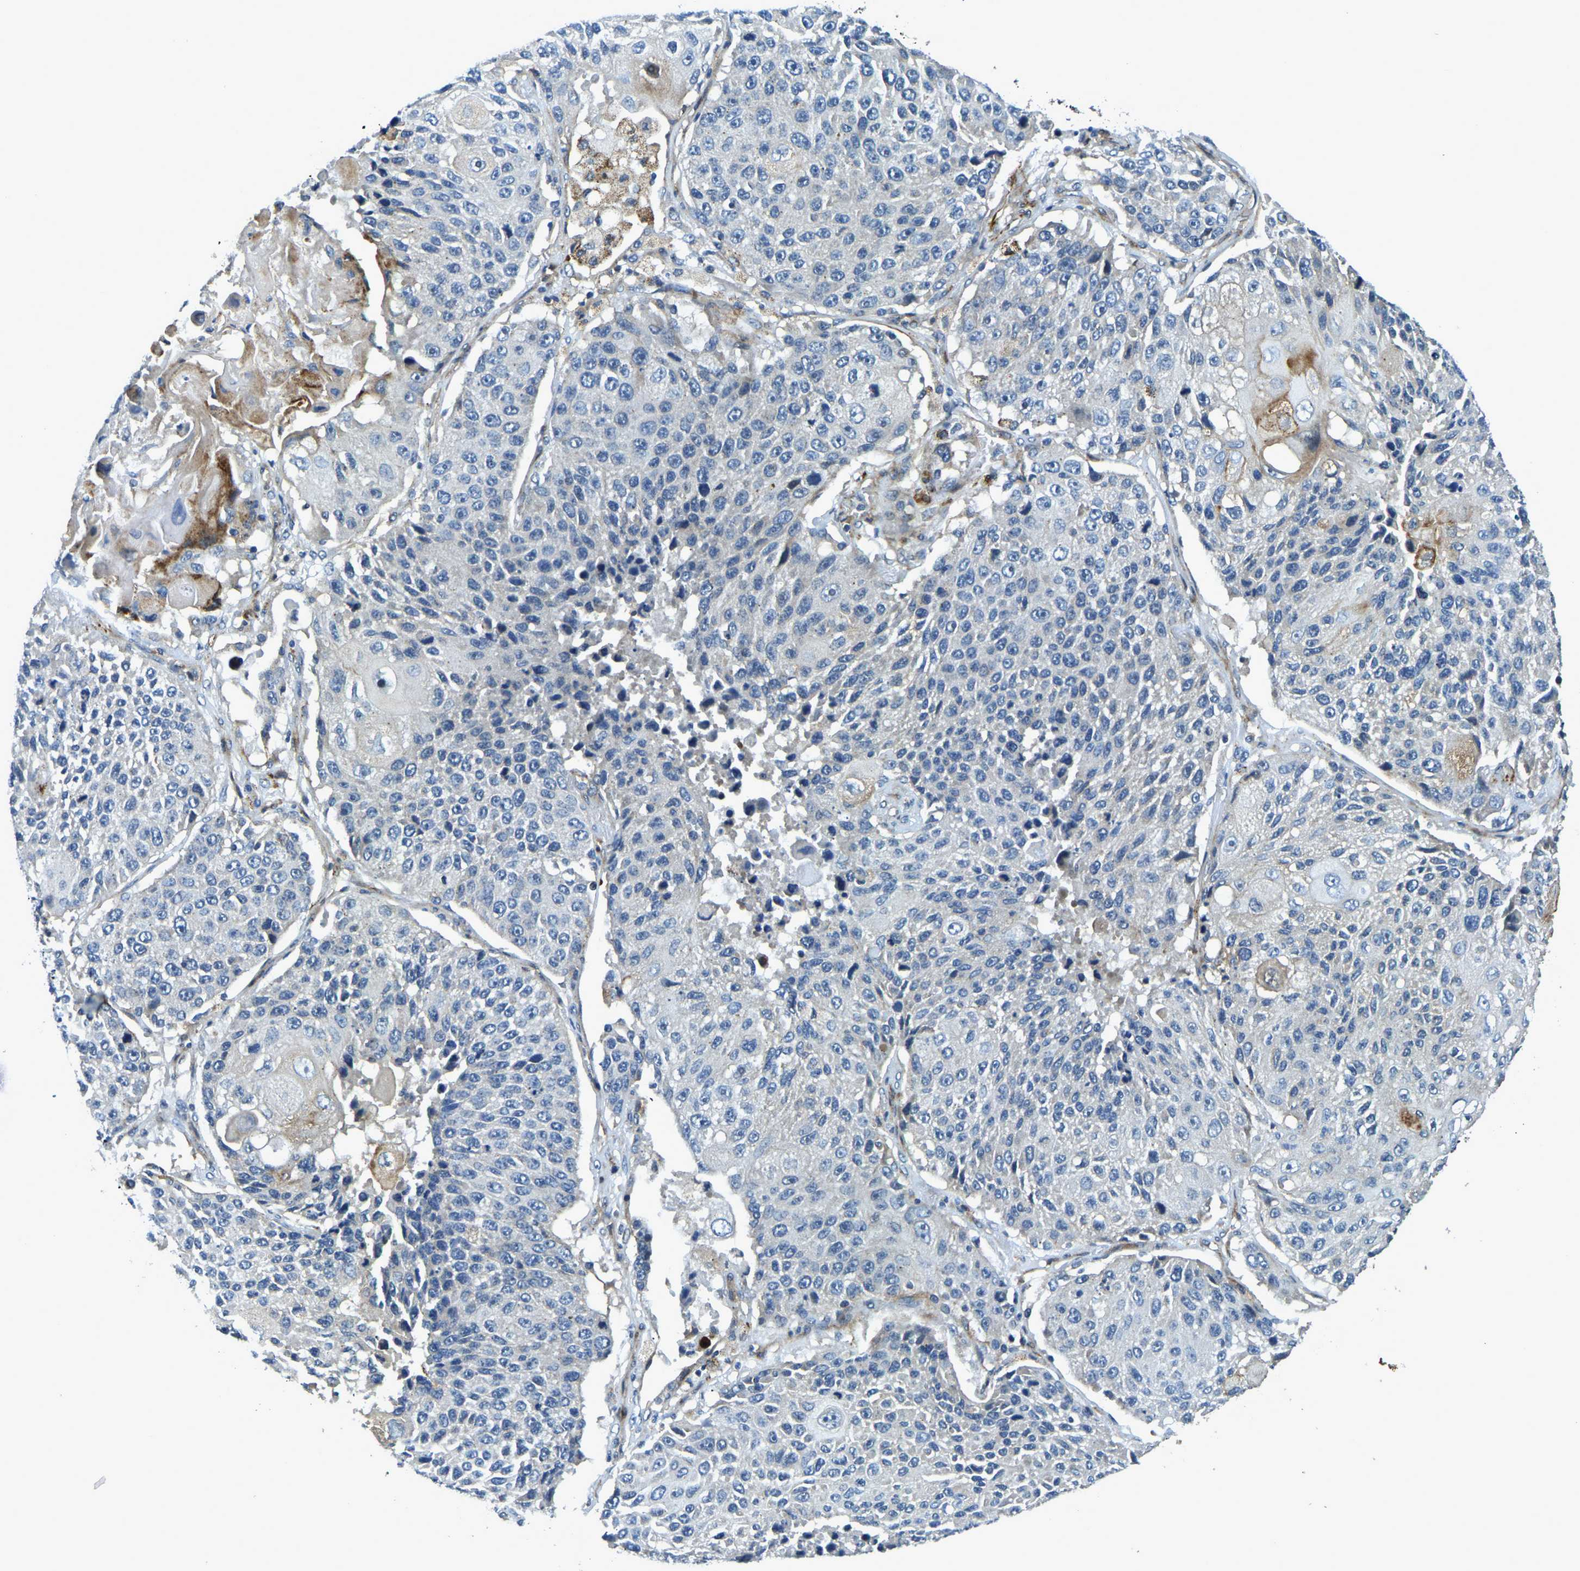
{"staining": {"intensity": "negative", "quantity": "none", "location": "none"}, "tissue": "lung cancer", "cell_type": "Tumor cells", "image_type": "cancer", "snomed": [{"axis": "morphology", "description": "Squamous cell carcinoma, NOS"}, {"axis": "topography", "description": "Lung"}], "caption": "Tumor cells show no significant protein staining in squamous cell carcinoma (lung).", "gene": "RNF39", "patient": {"sex": "male", "age": 61}}